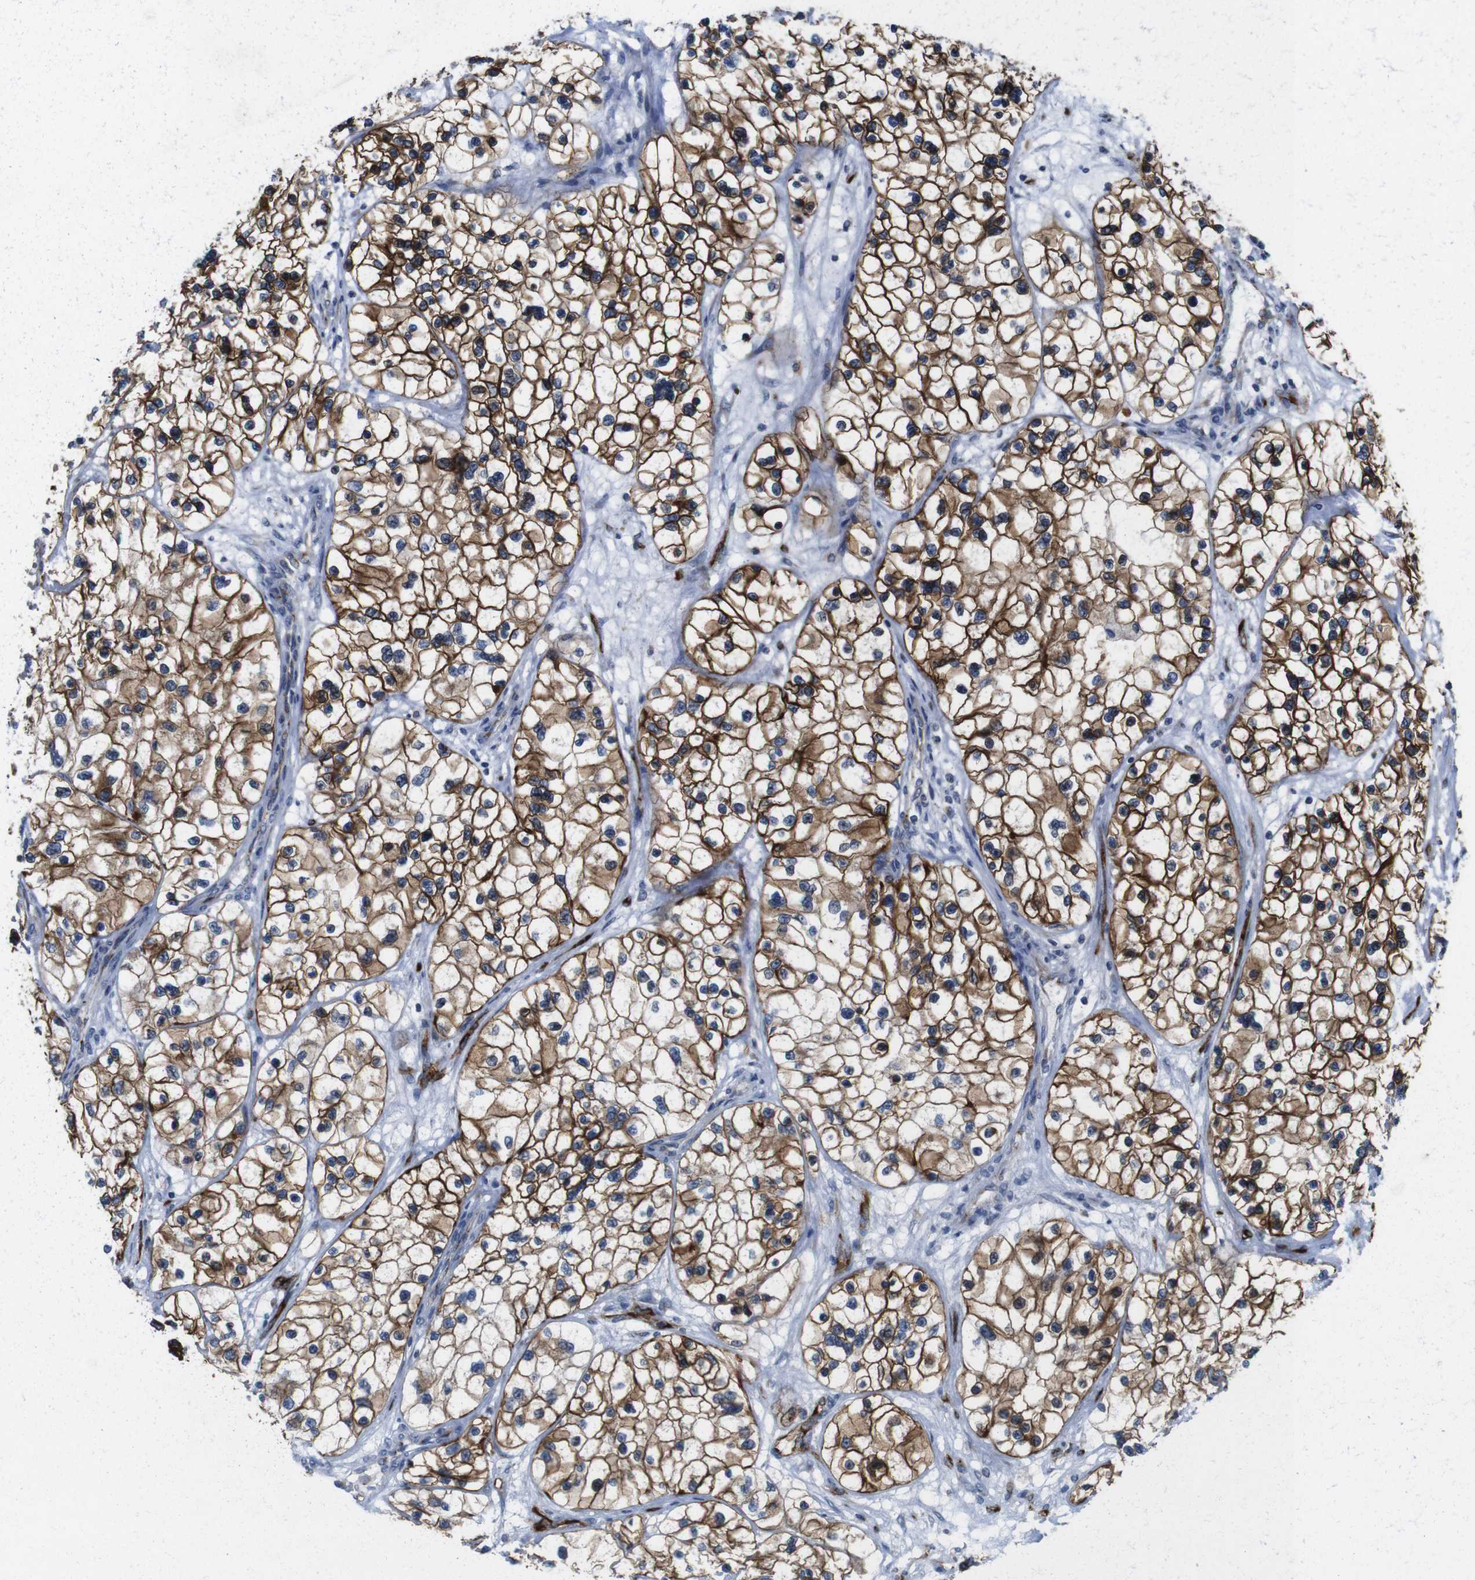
{"staining": {"intensity": "moderate", "quantity": "25%-75%", "location": "cytoplasmic/membranous"}, "tissue": "renal cancer", "cell_type": "Tumor cells", "image_type": "cancer", "snomed": [{"axis": "morphology", "description": "Adenocarcinoma, NOS"}, {"axis": "topography", "description": "Kidney"}], "caption": "Renal adenocarcinoma tissue reveals moderate cytoplasmic/membranous expression in about 25%-75% of tumor cells Immunohistochemistry (ihc) stains the protein of interest in brown and the nuclei are stained blue.", "gene": "EFCAB14", "patient": {"sex": "female", "age": 57}}